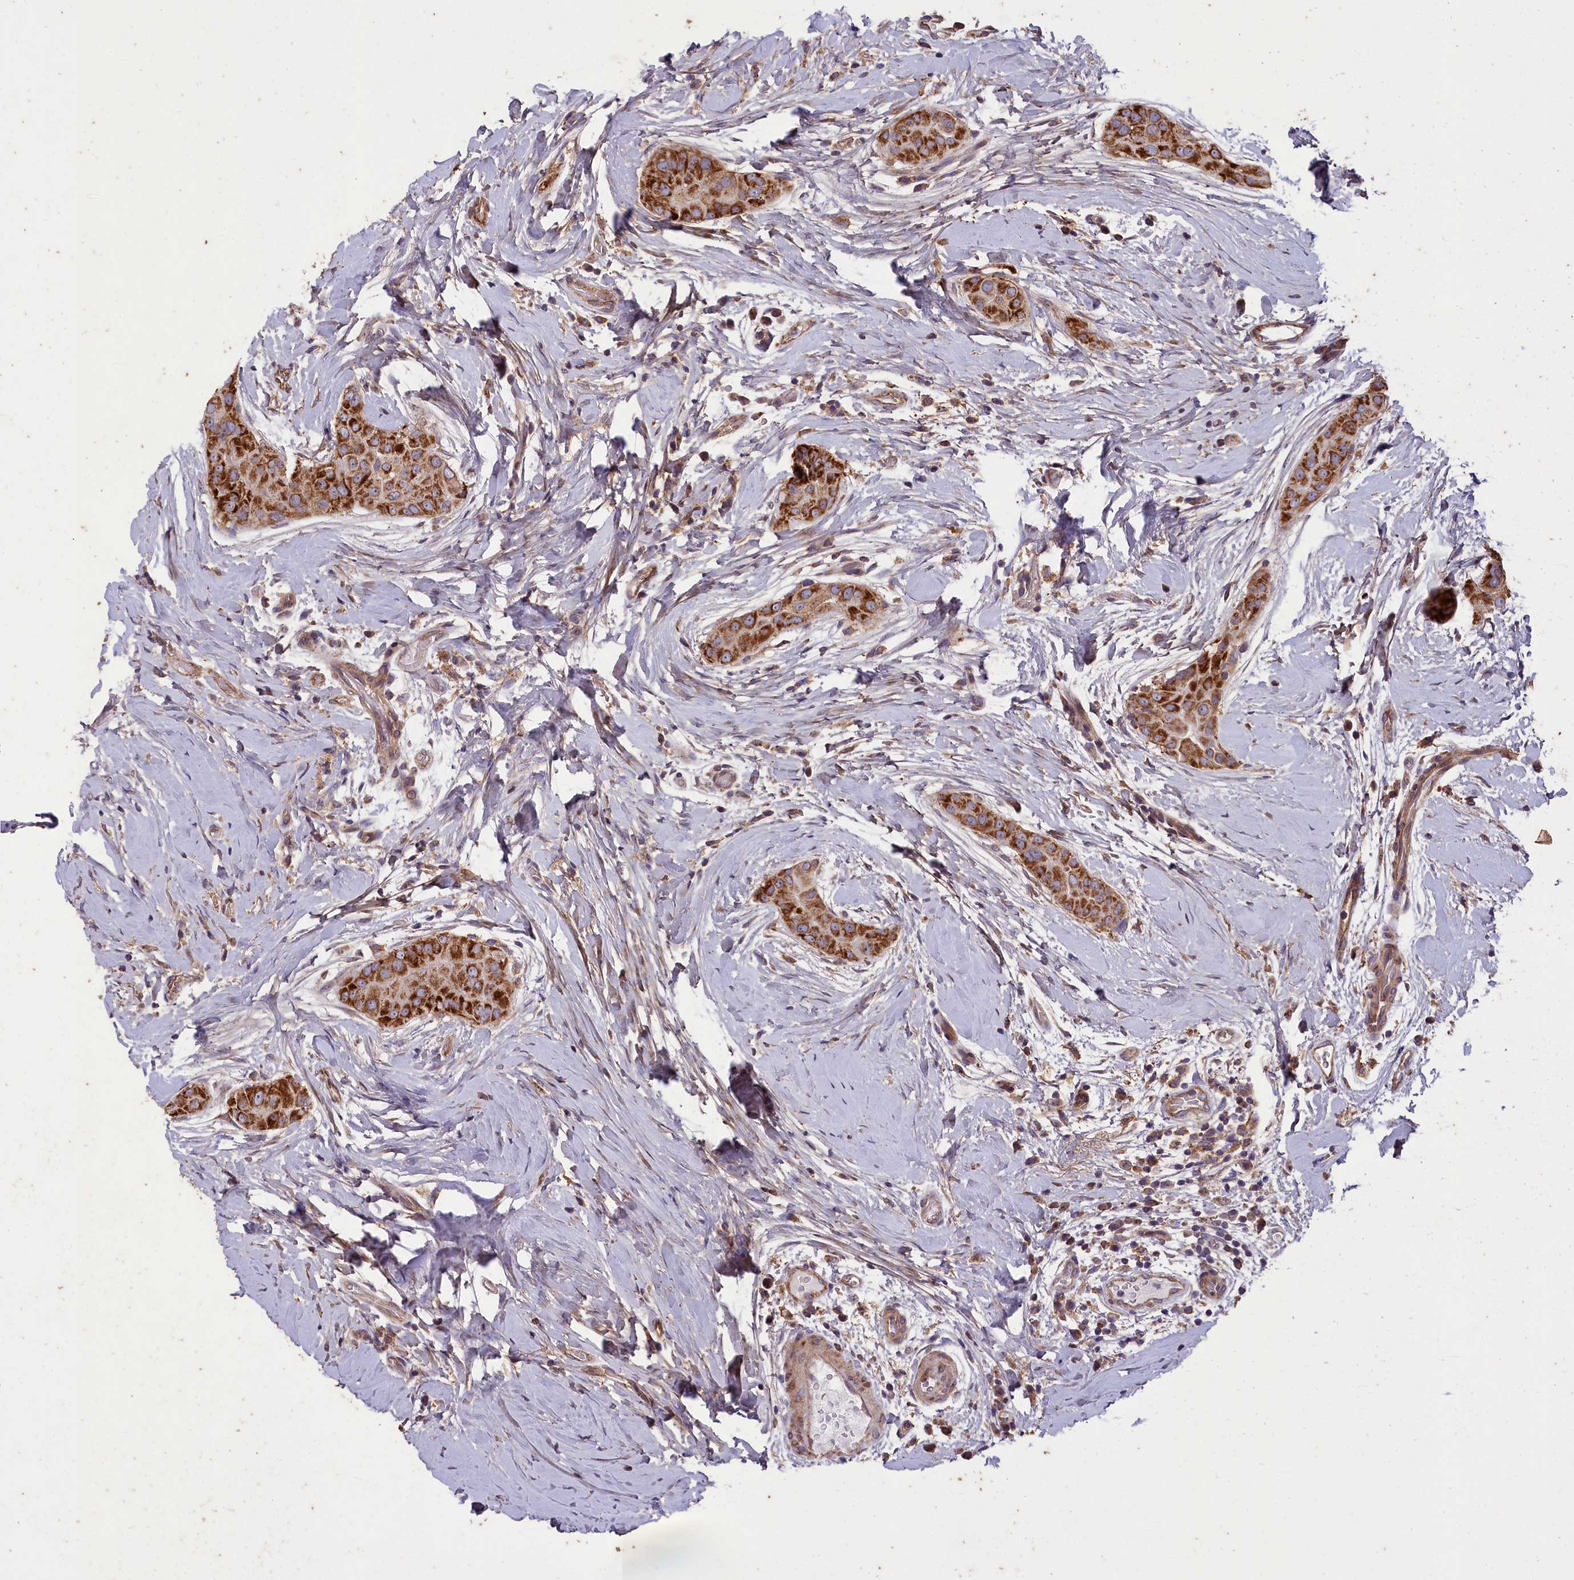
{"staining": {"intensity": "strong", "quantity": ">75%", "location": "cytoplasmic/membranous"}, "tissue": "thyroid cancer", "cell_type": "Tumor cells", "image_type": "cancer", "snomed": [{"axis": "morphology", "description": "Papillary adenocarcinoma, NOS"}, {"axis": "topography", "description": "Thyroid gland"}], "caption": "The histopathology image shows staining of thyroid cancer (papillary adenocarcinoma), revealing strong cytoplasmic/membranous protein expression (brown color) within tumor cells. Using DAB (brown) and hematoxylin (blue) stains, captured at high magnification using brightfield microscopy.", "gene": "ACAD8", "patient": {"sex": "male", "age": 33}}